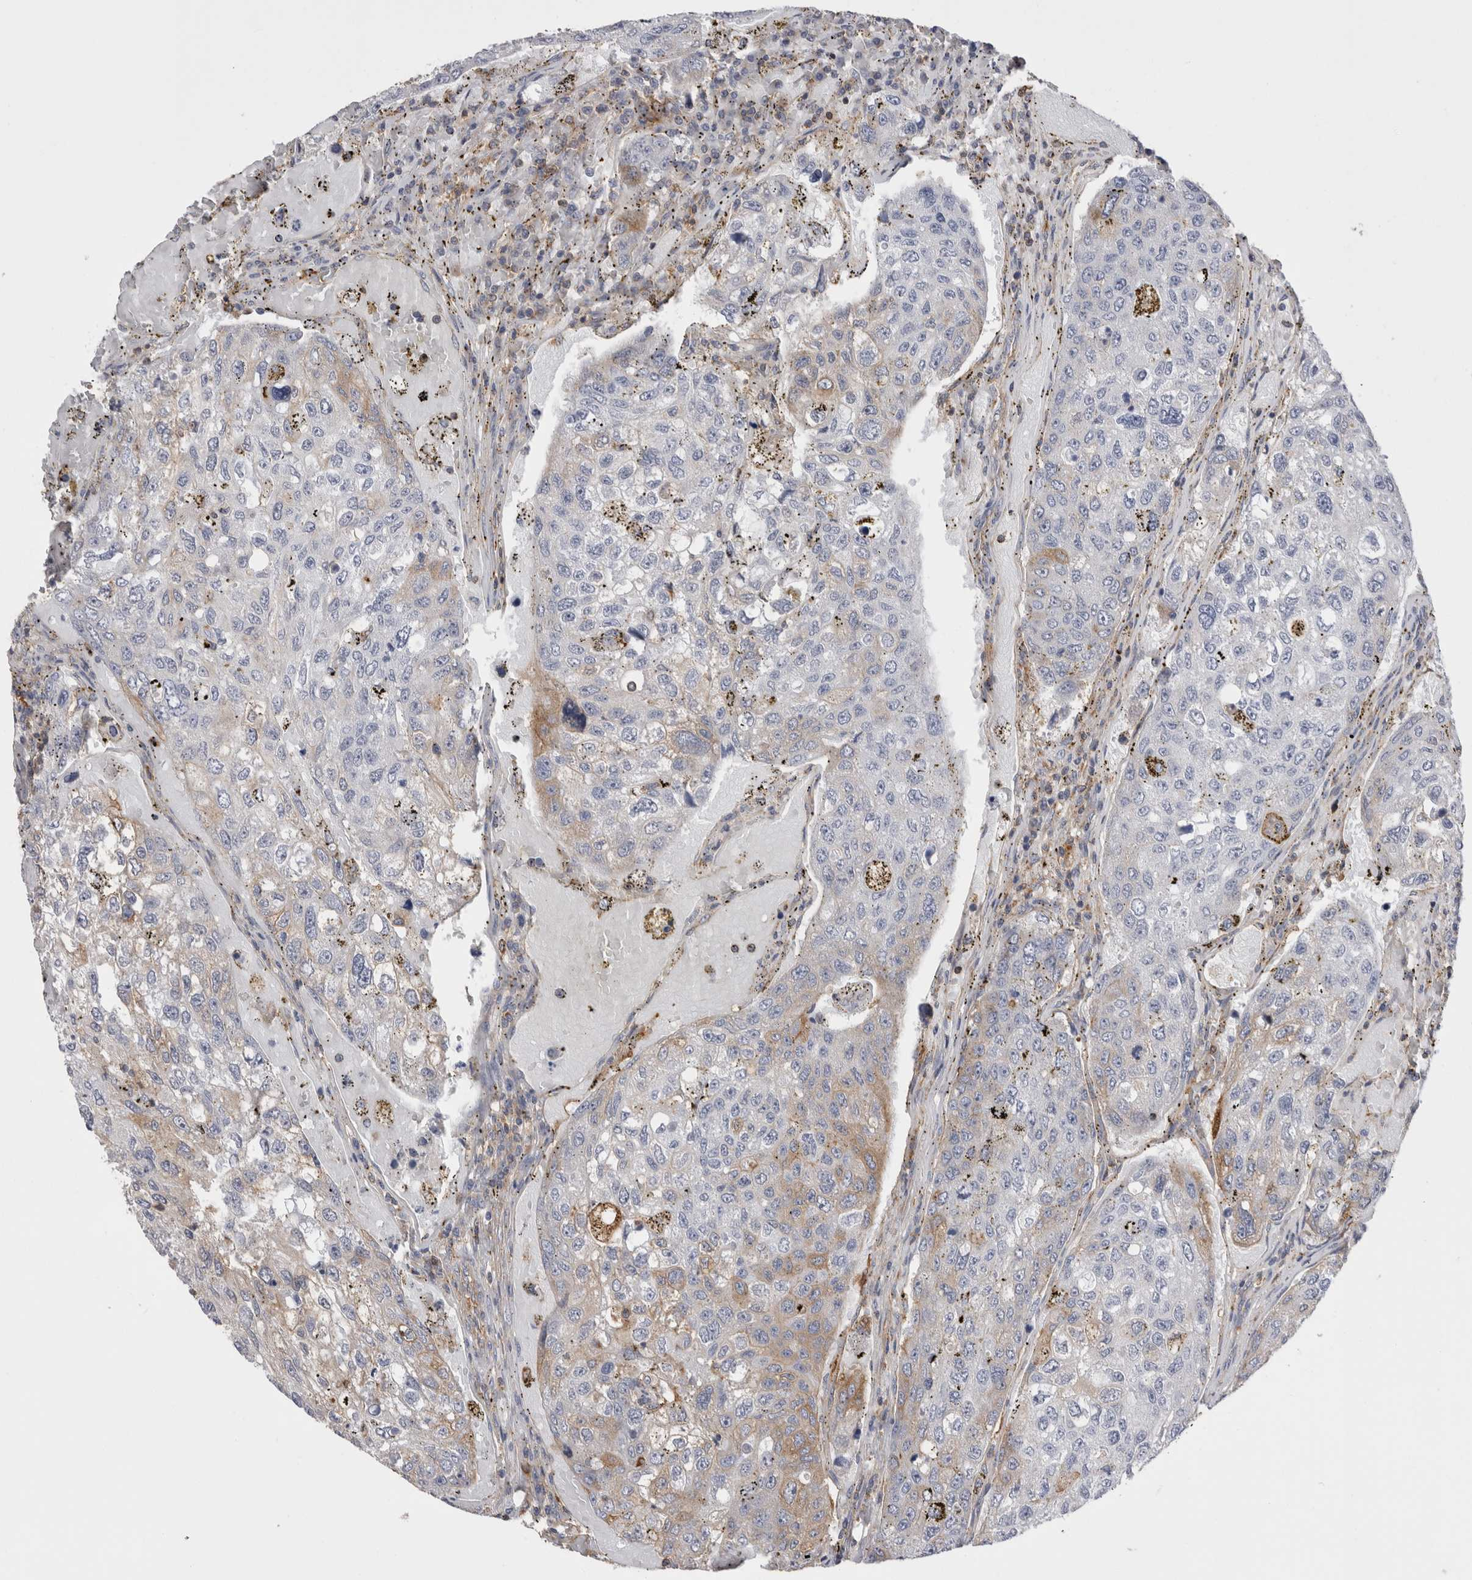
{"staining": {"intensity": "weak", "quantity": "<25%", "location": "cytoplasmic/membranous"}, "tissue": "urothelial cancer", "cell_type": "Tumor cells", "image_type": "cancer", "snomed": [{"axis": "morphology", "description": "Urothelial carcinoma, High grade"}, {"axis": "topography", "description": "Lymph node"}, {"axis": "topography", "description": "Urinary bladder"}], "caption": "This is a image of IHC staining of urothelial cancer, which shows no positivity in tumor cells. Nuclei are stained in blue.", "gene": "RAB11FIP1", "patient": {"sex": "male", "age": 51}}